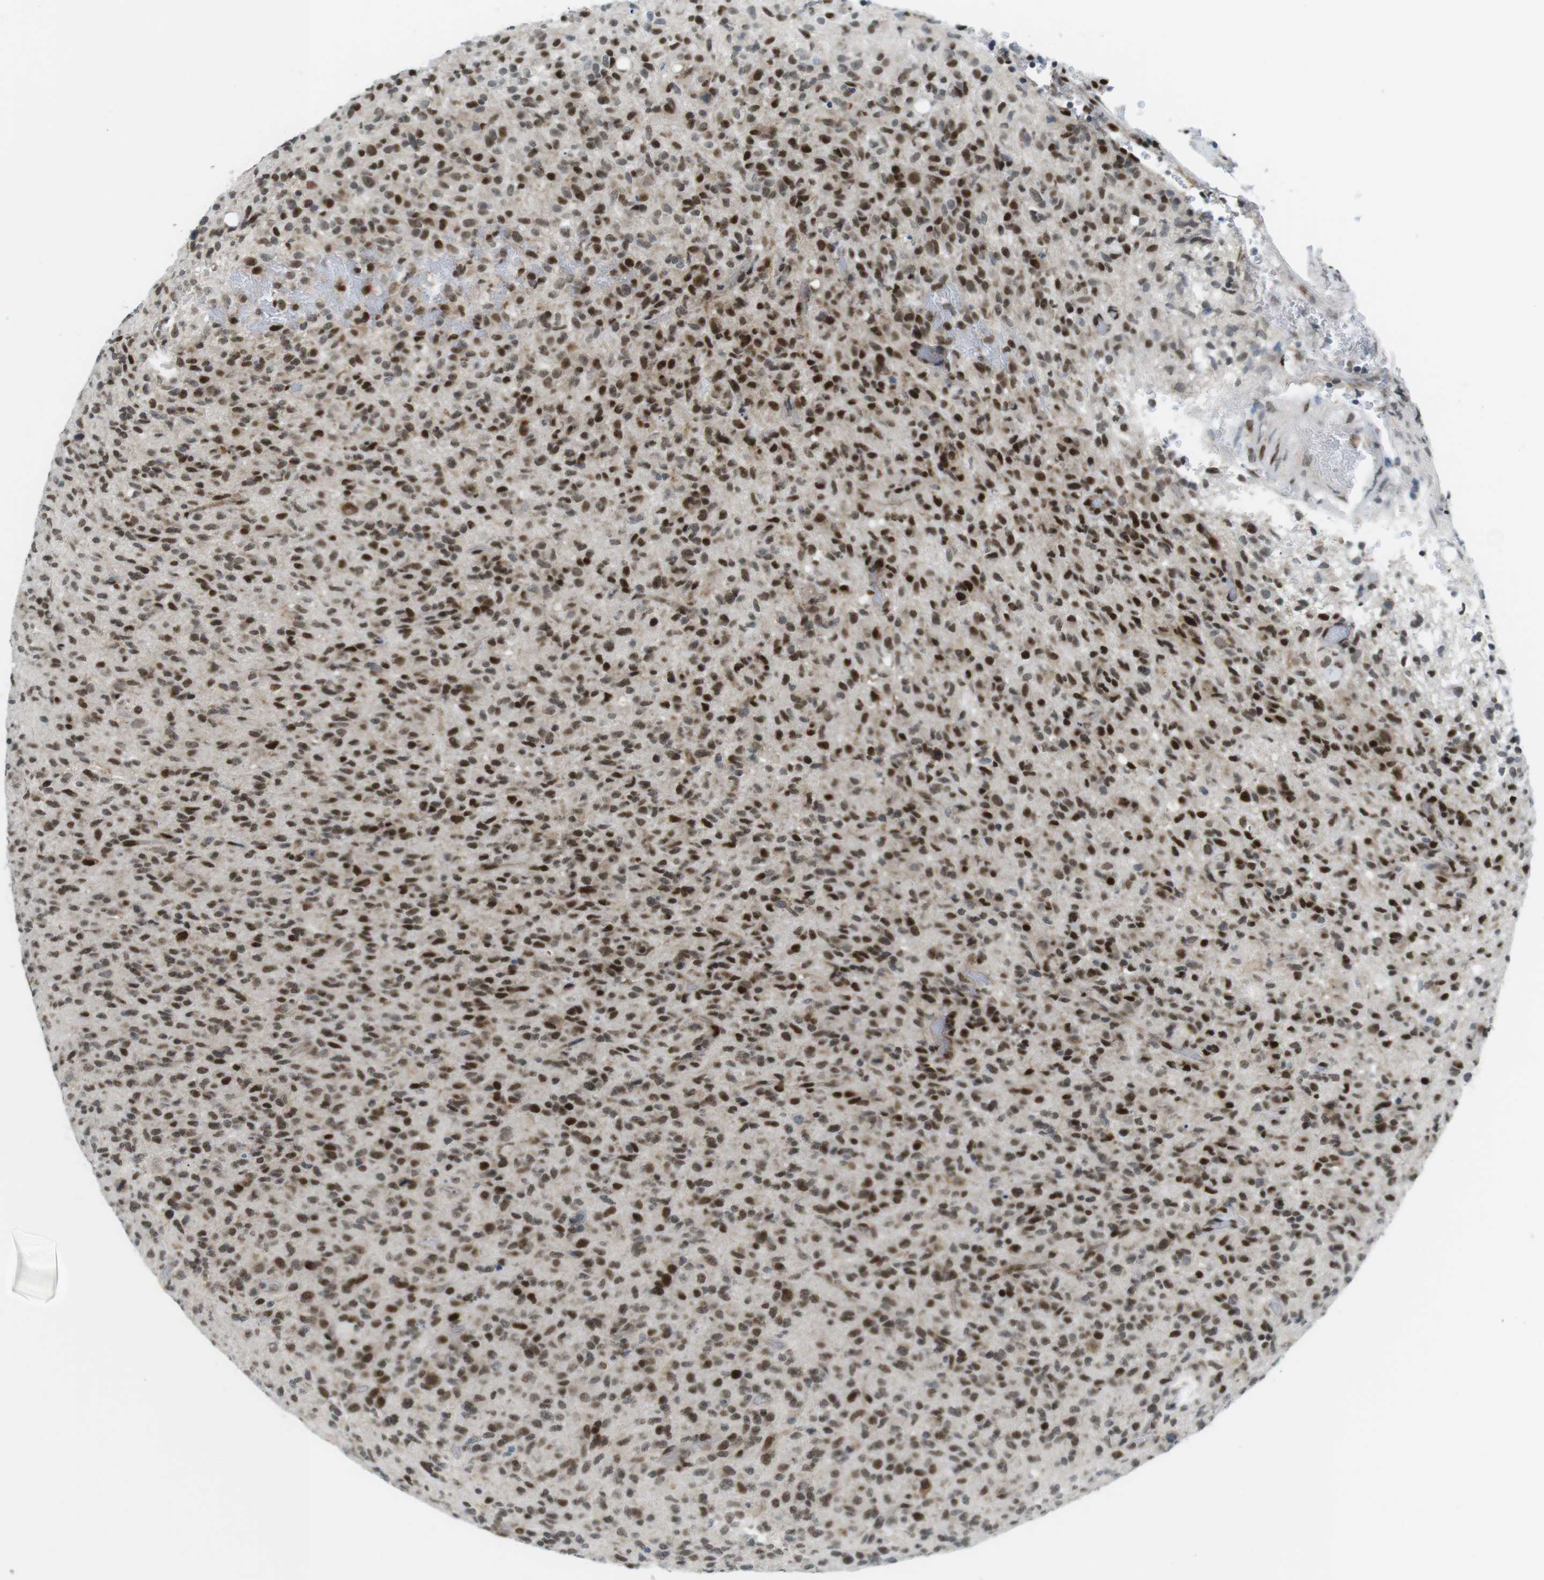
{"staining": {"intensity": "strong", "quantity": ">75%", "location": "nuclear"}, "tissue": "glioma", "cell_type": "Tumor cells", "image_type": "cancer", "snomed": [{"axis": "morphology", "description": "Glioma, malignant, High grade"}, {"axis": "topography", "description": "Brain"}], "caption": "A high amount of strong nuclear positivity is seen in approximately >75% of tumor cells in malignant glioma (high-grade) tissue.", "gene": "CDC27", "patient": {"sex": "male", "age": 71}}